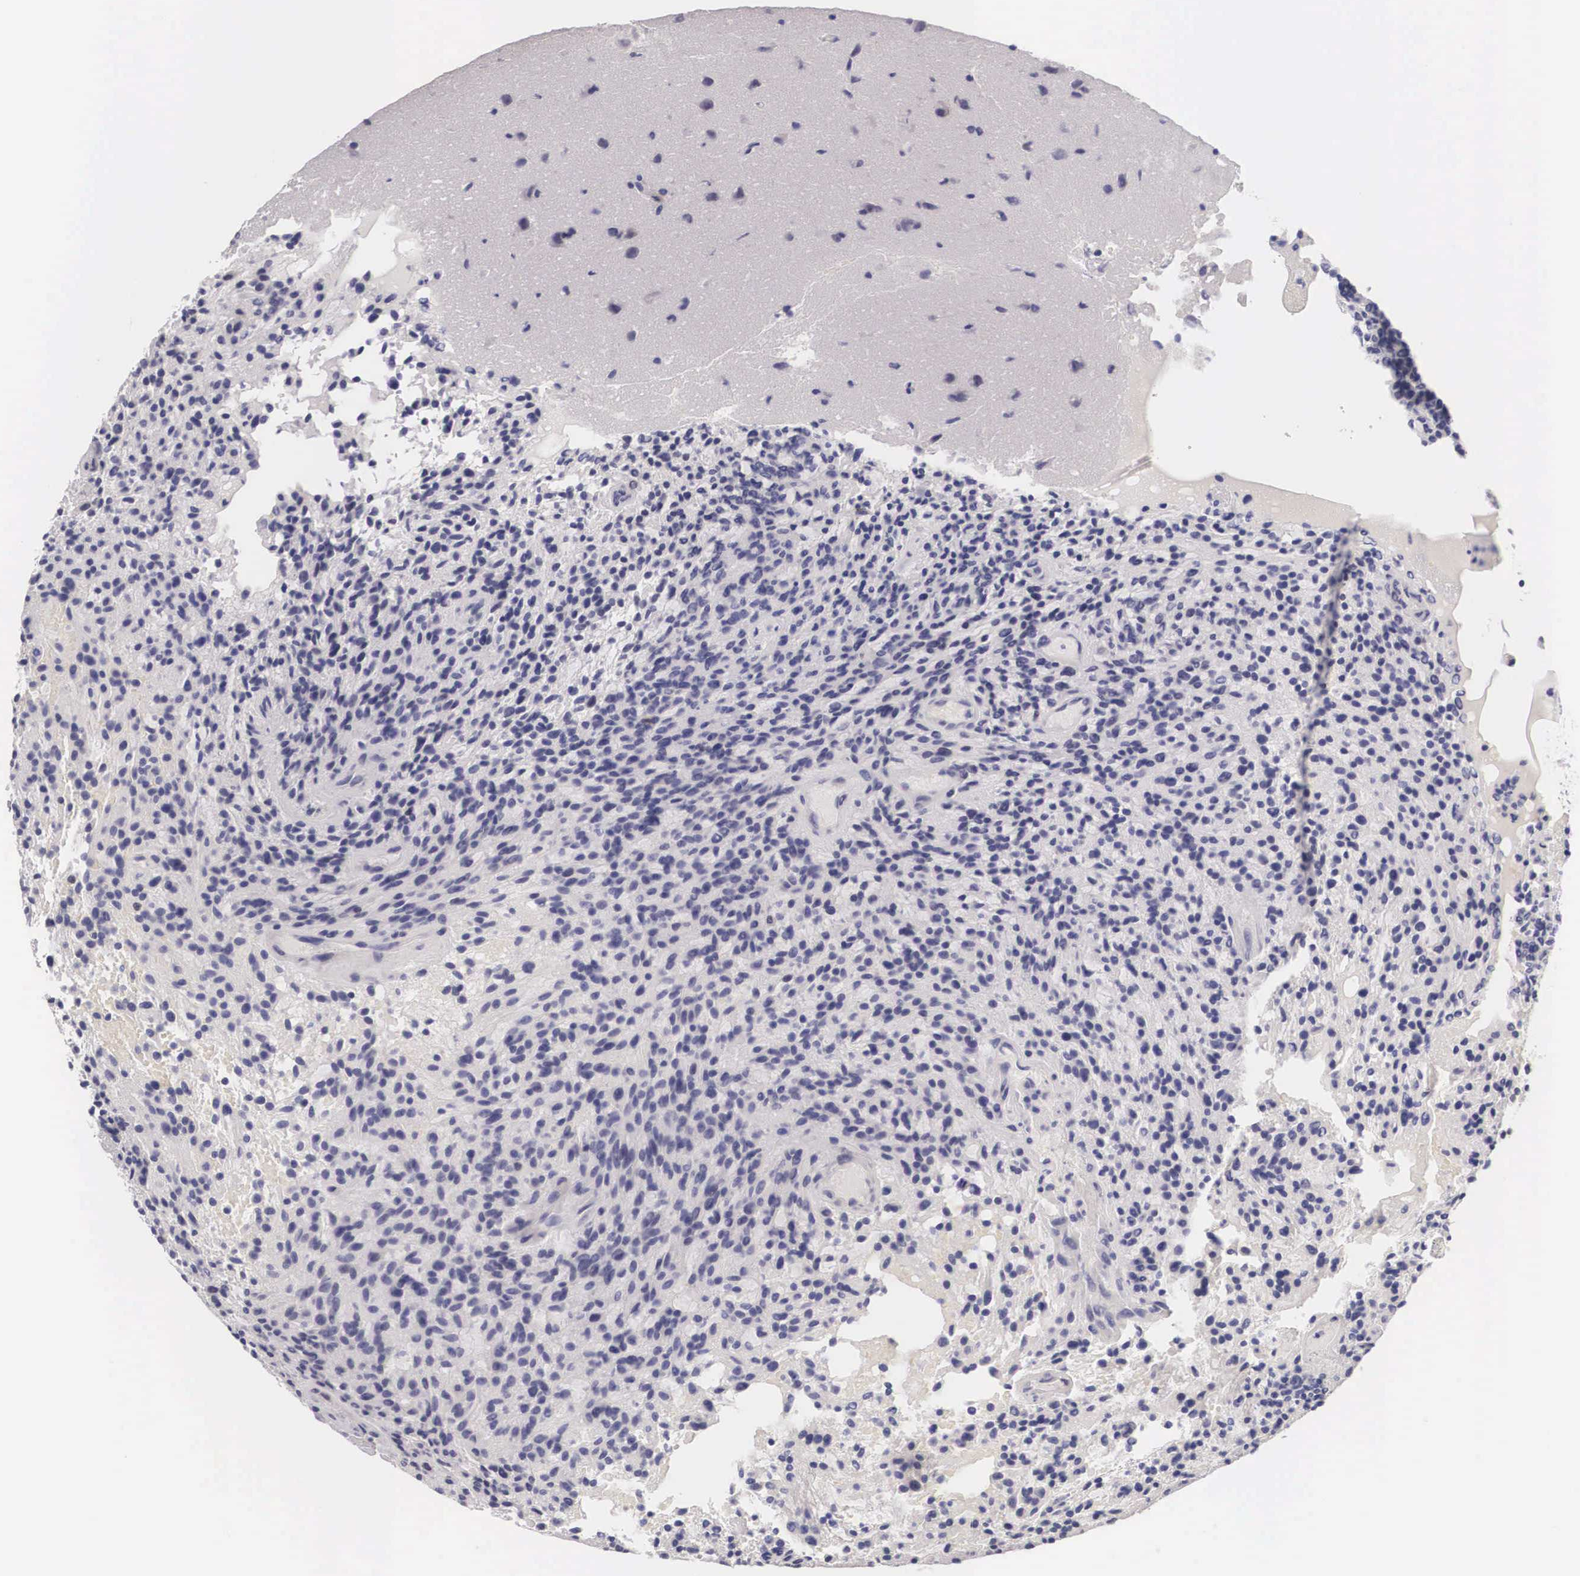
{"staining": {"intensity": "negative", "quantity": "none", "location": "none"}, "tissue": "glioma", "cell_type": "Tumor cells", "image_type": "cancer", "snomed": [{"axis": "morphology", "description": "Glioma, malignant, High grade"}, {"axis": "topography", "description": "Brain"}], "caption": "High magnification brightfield microscopy of glioma stained with DAB (3,3'-diaminobenzidine) (brown) and counterstained with hematoxylin (blue): tumor cells show no significant expression.", "gene": "ENOX2", "patient": {"sex": "female", "age": 13}}